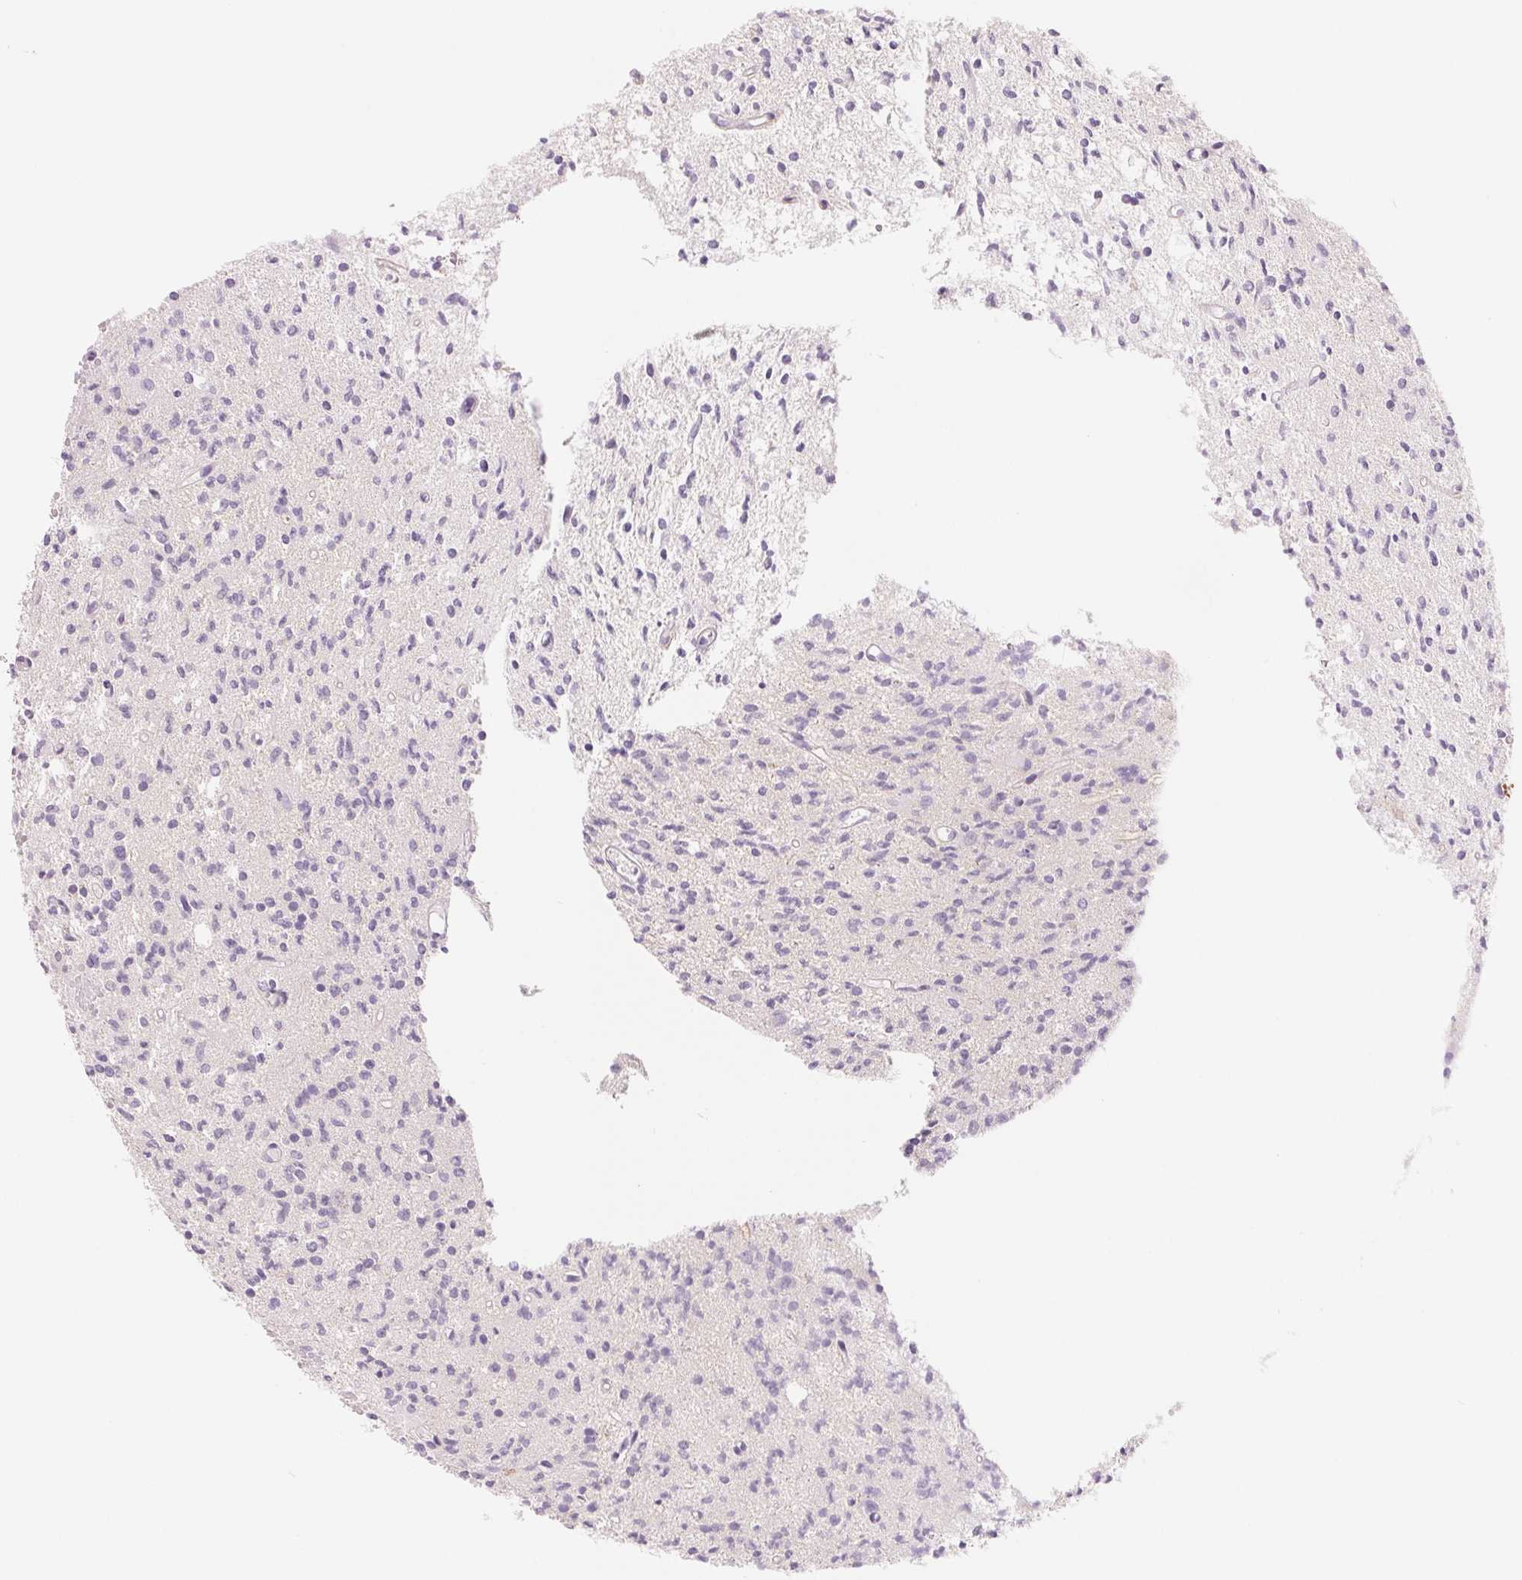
{"staining": {"intensity": "negative", "quantity": "none", "location": "none"}, "tissue": "glioma", "cell_type": "Tumor cells", "image_type": "cancer", "snomed": [{"axis": "morphology", "description": "Glioma, malignant, Low grade"}, {"axis": "topography", "description": "Brain"}], "caption": "Immunohistochemistry of human low-grade glioma (malignant) demonstrates no expression in tumor cells. (Brightfield microscopy of DAB (3,3'-diaminobenzidine) immunohistochemistry (IHC) at high magnification).", "gene": "CCDC168", "patient": {"sex": "male", "age": 64}}